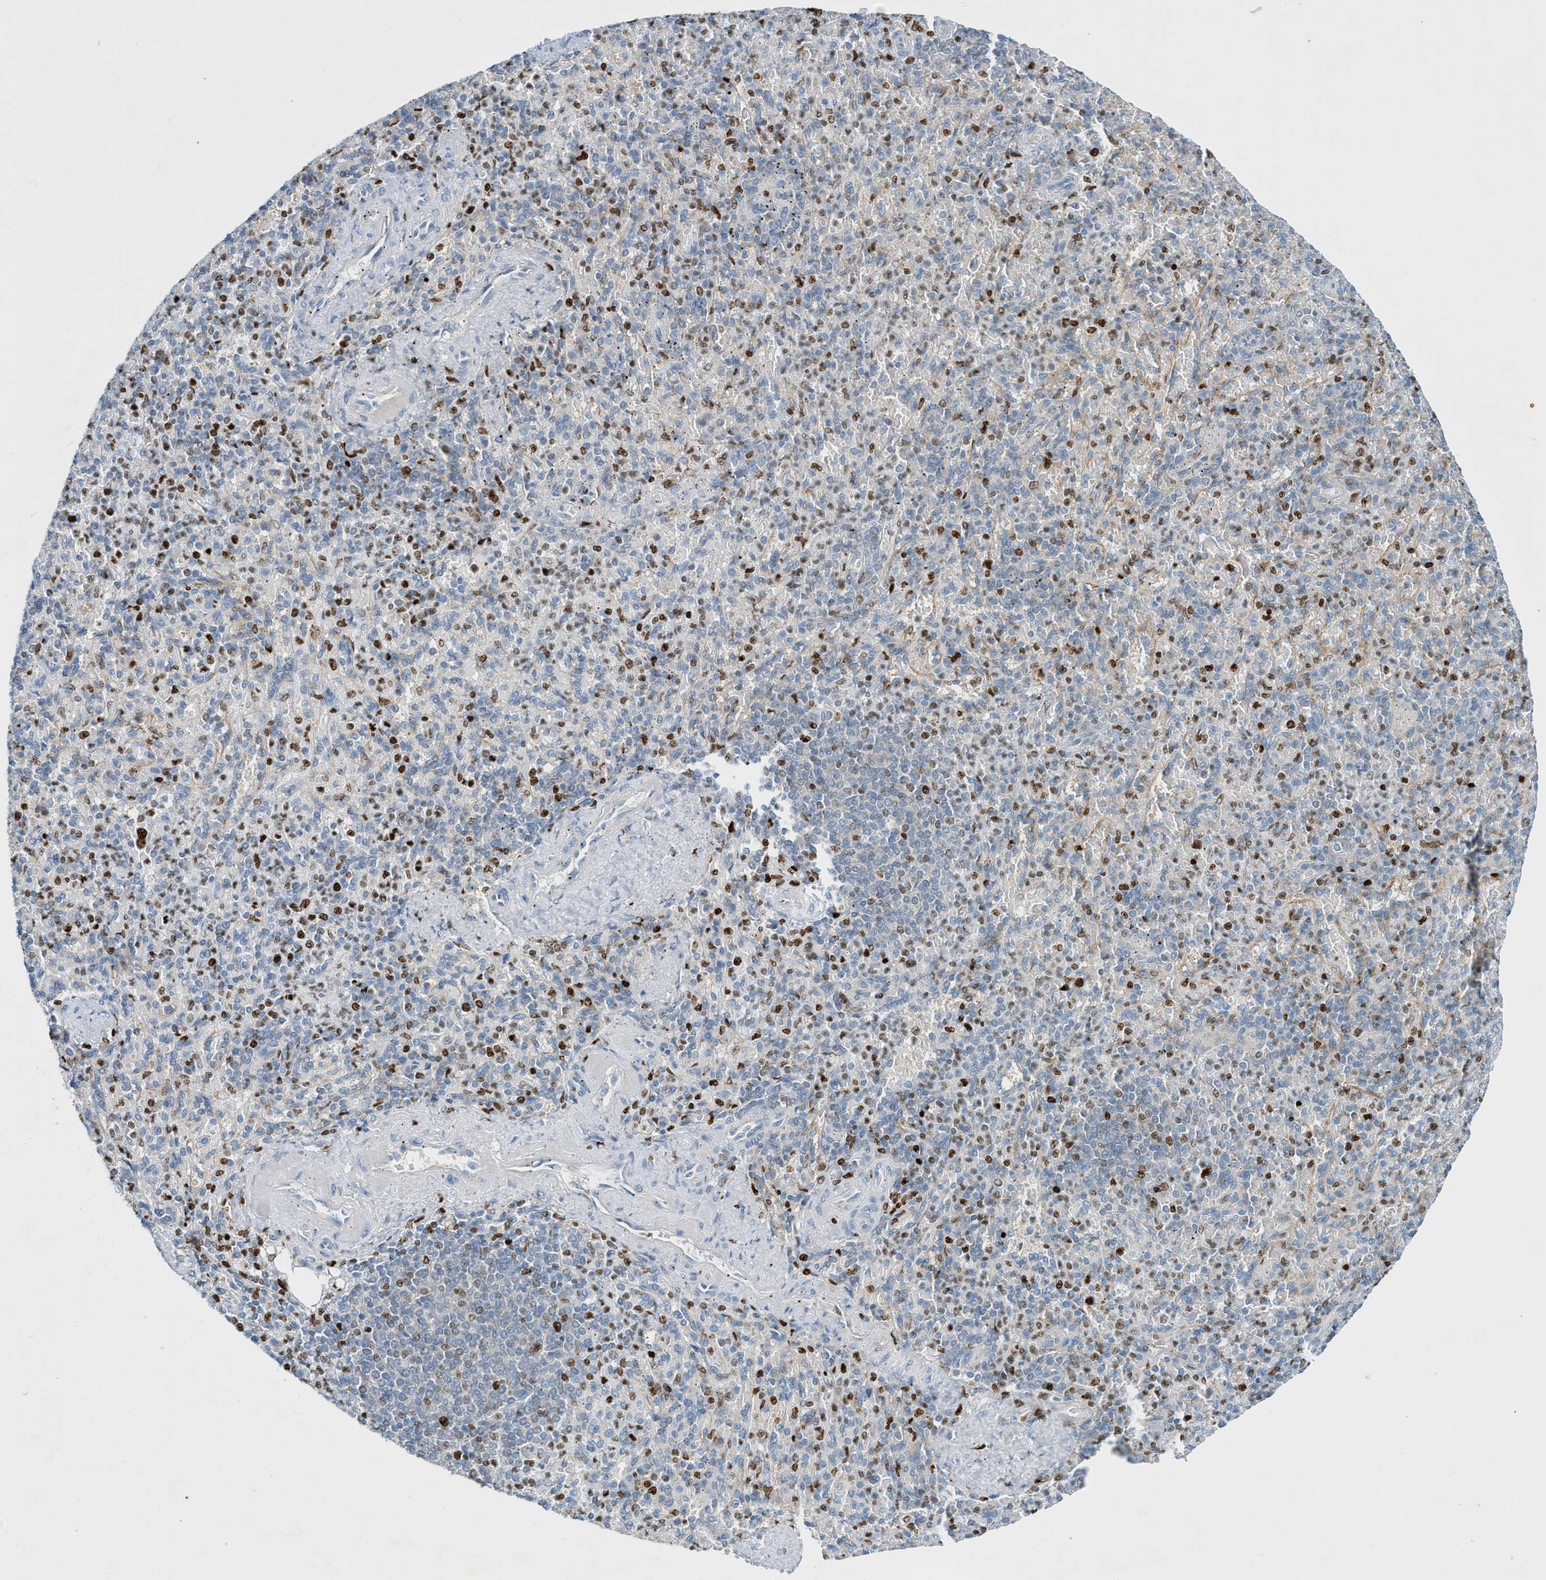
{"staining": {"intensity": "strong", "quantity": "25%-75%", "location": "nuclear"}, "tissue": "spleen", "cell_type": "Cells in red pulp", "image_type": "normal", "snomed": [{"axis": "morphology", "description": "Normal tissue, NOS"}, {"axis": "topography", "description": "Spleen"}], "caption": "Protein staining shows strong nuclear positivity in approximately 25%-75% of cells in red pulp in unremarkable spleen.", "gene": "SH3D19", "patient": {"sex": "female", "age": 74}}